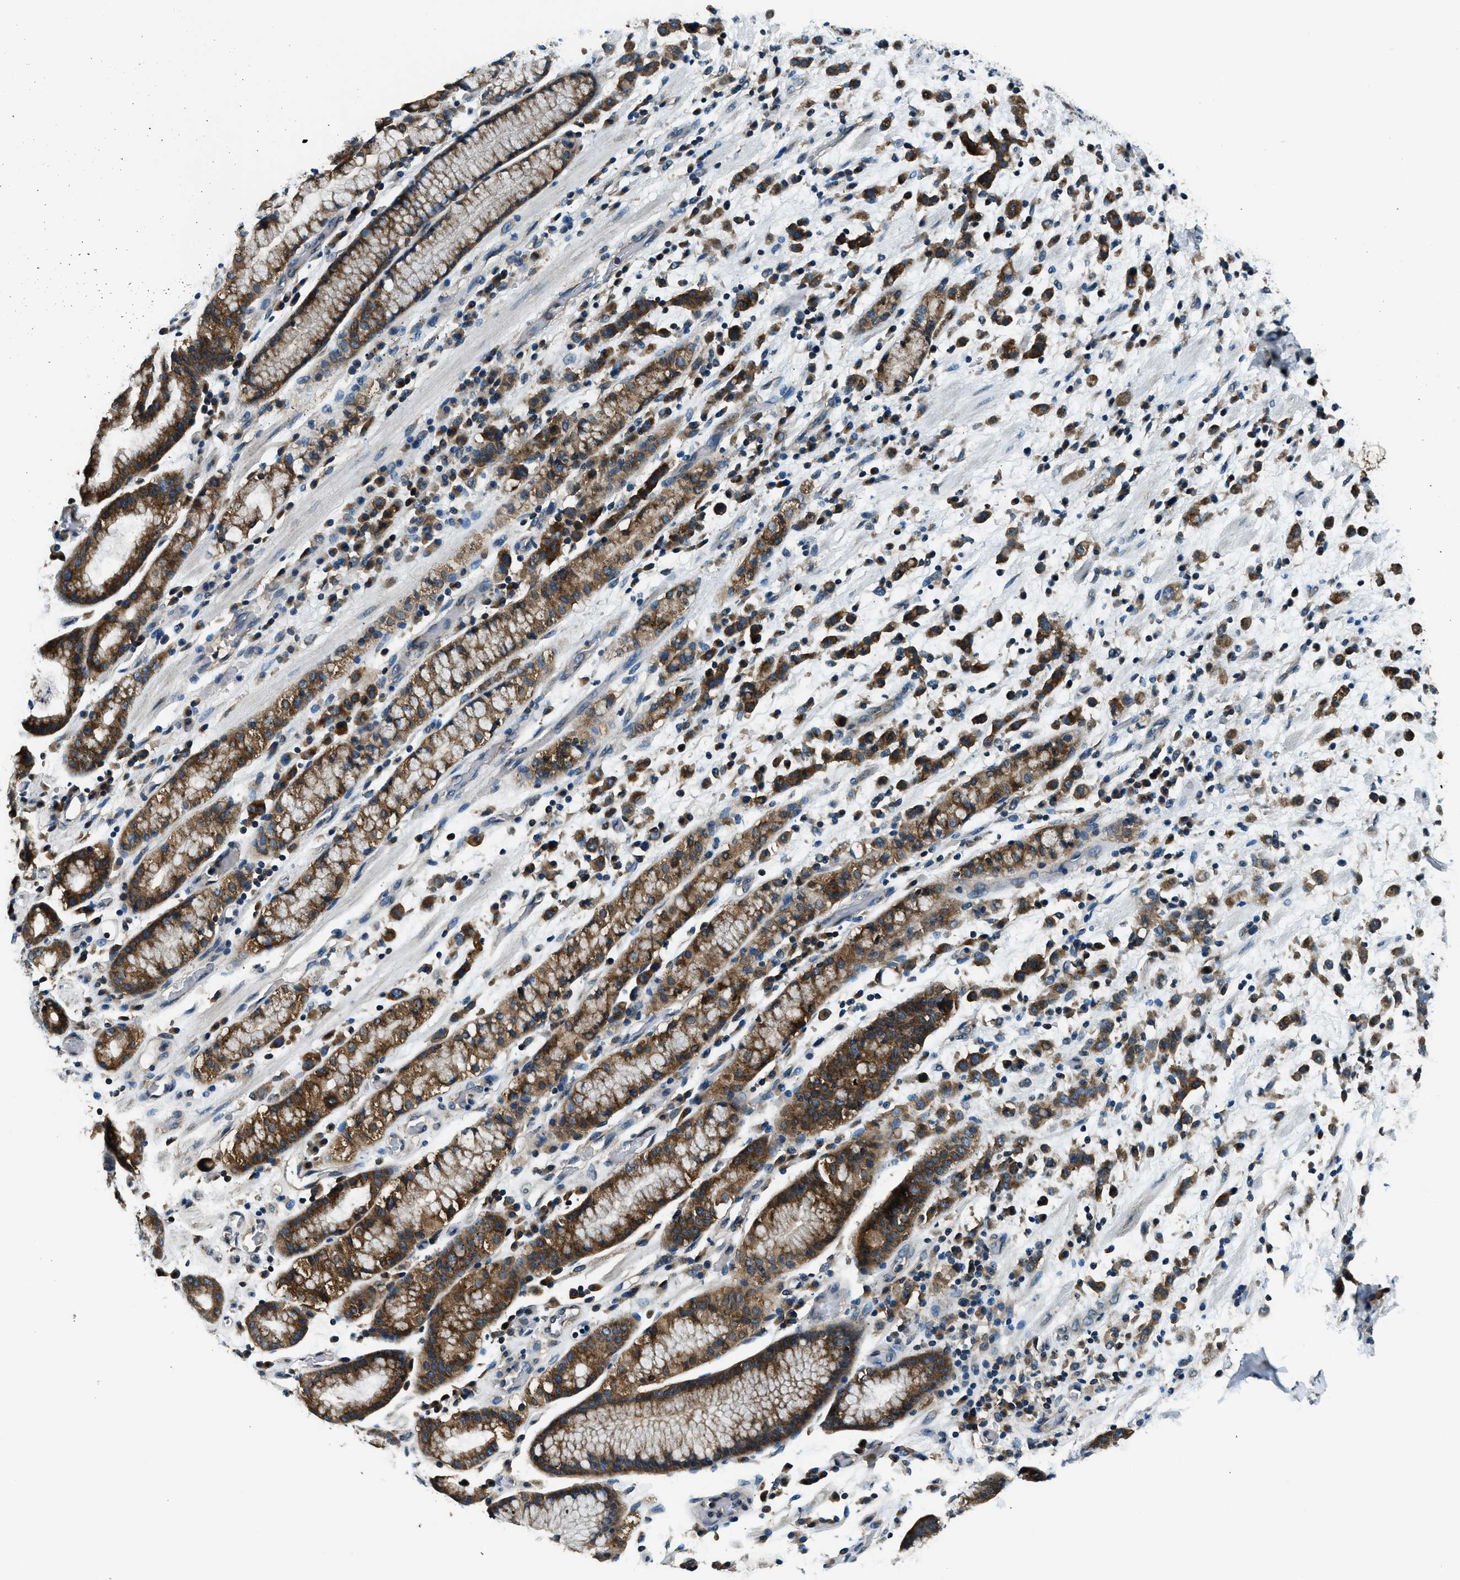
{"staining": {"intensity": "strong", "quantity": ">75%", "location": "cytoplasmic/membranous"}, "tissue": "stomach cancer", "cell_type": "Tumor cells", "image_type": "cancer", "snomed": [{"axis": "morphology", "description": "Adenocarcinoma, NOS"}, {"axis": "topography", "description": "Stomach, lower"}], "caption": "A micrograph of human adenocarcinoma (stomach) stained for a protein reveals strong cytoplasmic/membranous brown staining in tumor cells. The protein is shown in brown color, while the nuclei are stained blue.", "gene": "ARFGAP2", "patient": {"sex": "male", "age": 88}}